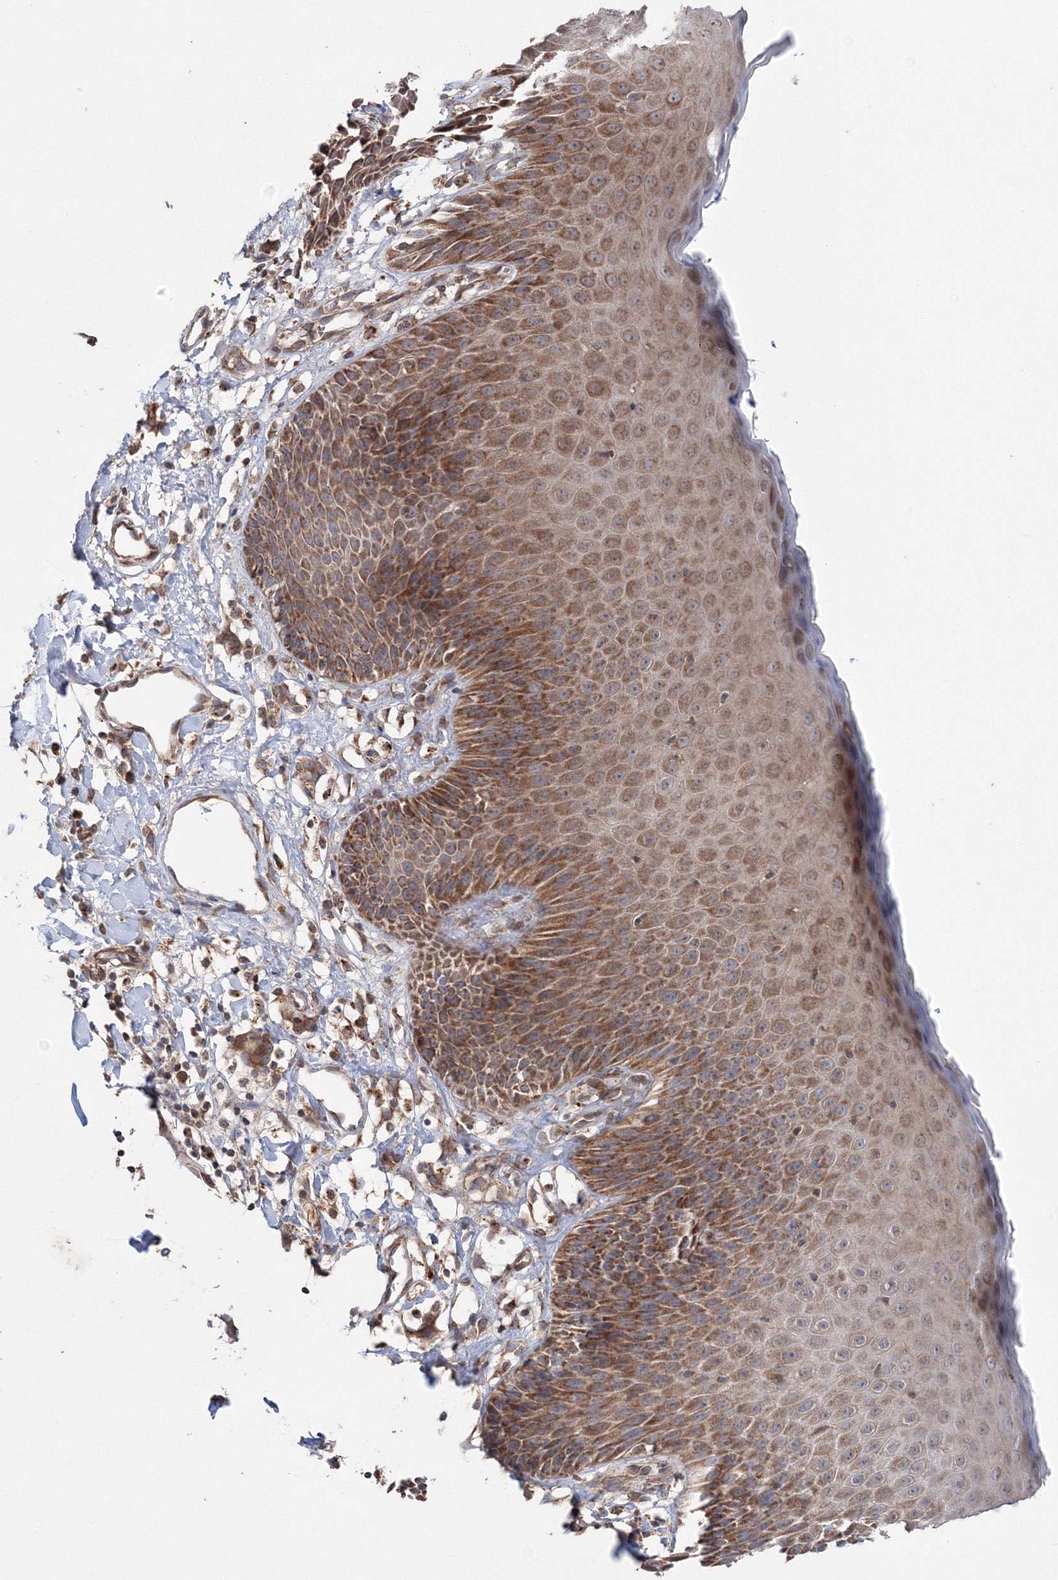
{"staining": {"intensity": "strong", "quantity": ">75%", "location": "cytoplasmic/membranous"}, "tissue": "skin", "cell_type": "Epidermal cells", "image_type": "normal", "snomed": [{"axis": "morphology", "description": "Normal tissue, NOS"}, {"axis": "topography", "description": "Vulva"}], "caption": "Benign skin reveals strong cytoplasmic/membranous expression in approximately >75% of epidermal cells, visualized by immunohistochemistry. The staining was performed using DAB, with brown indicating positive protein expression. Nuclei are stained blue with hematoxylin.", "gene": "NOA1", "patient": {"sex": "female", "age": 68}}